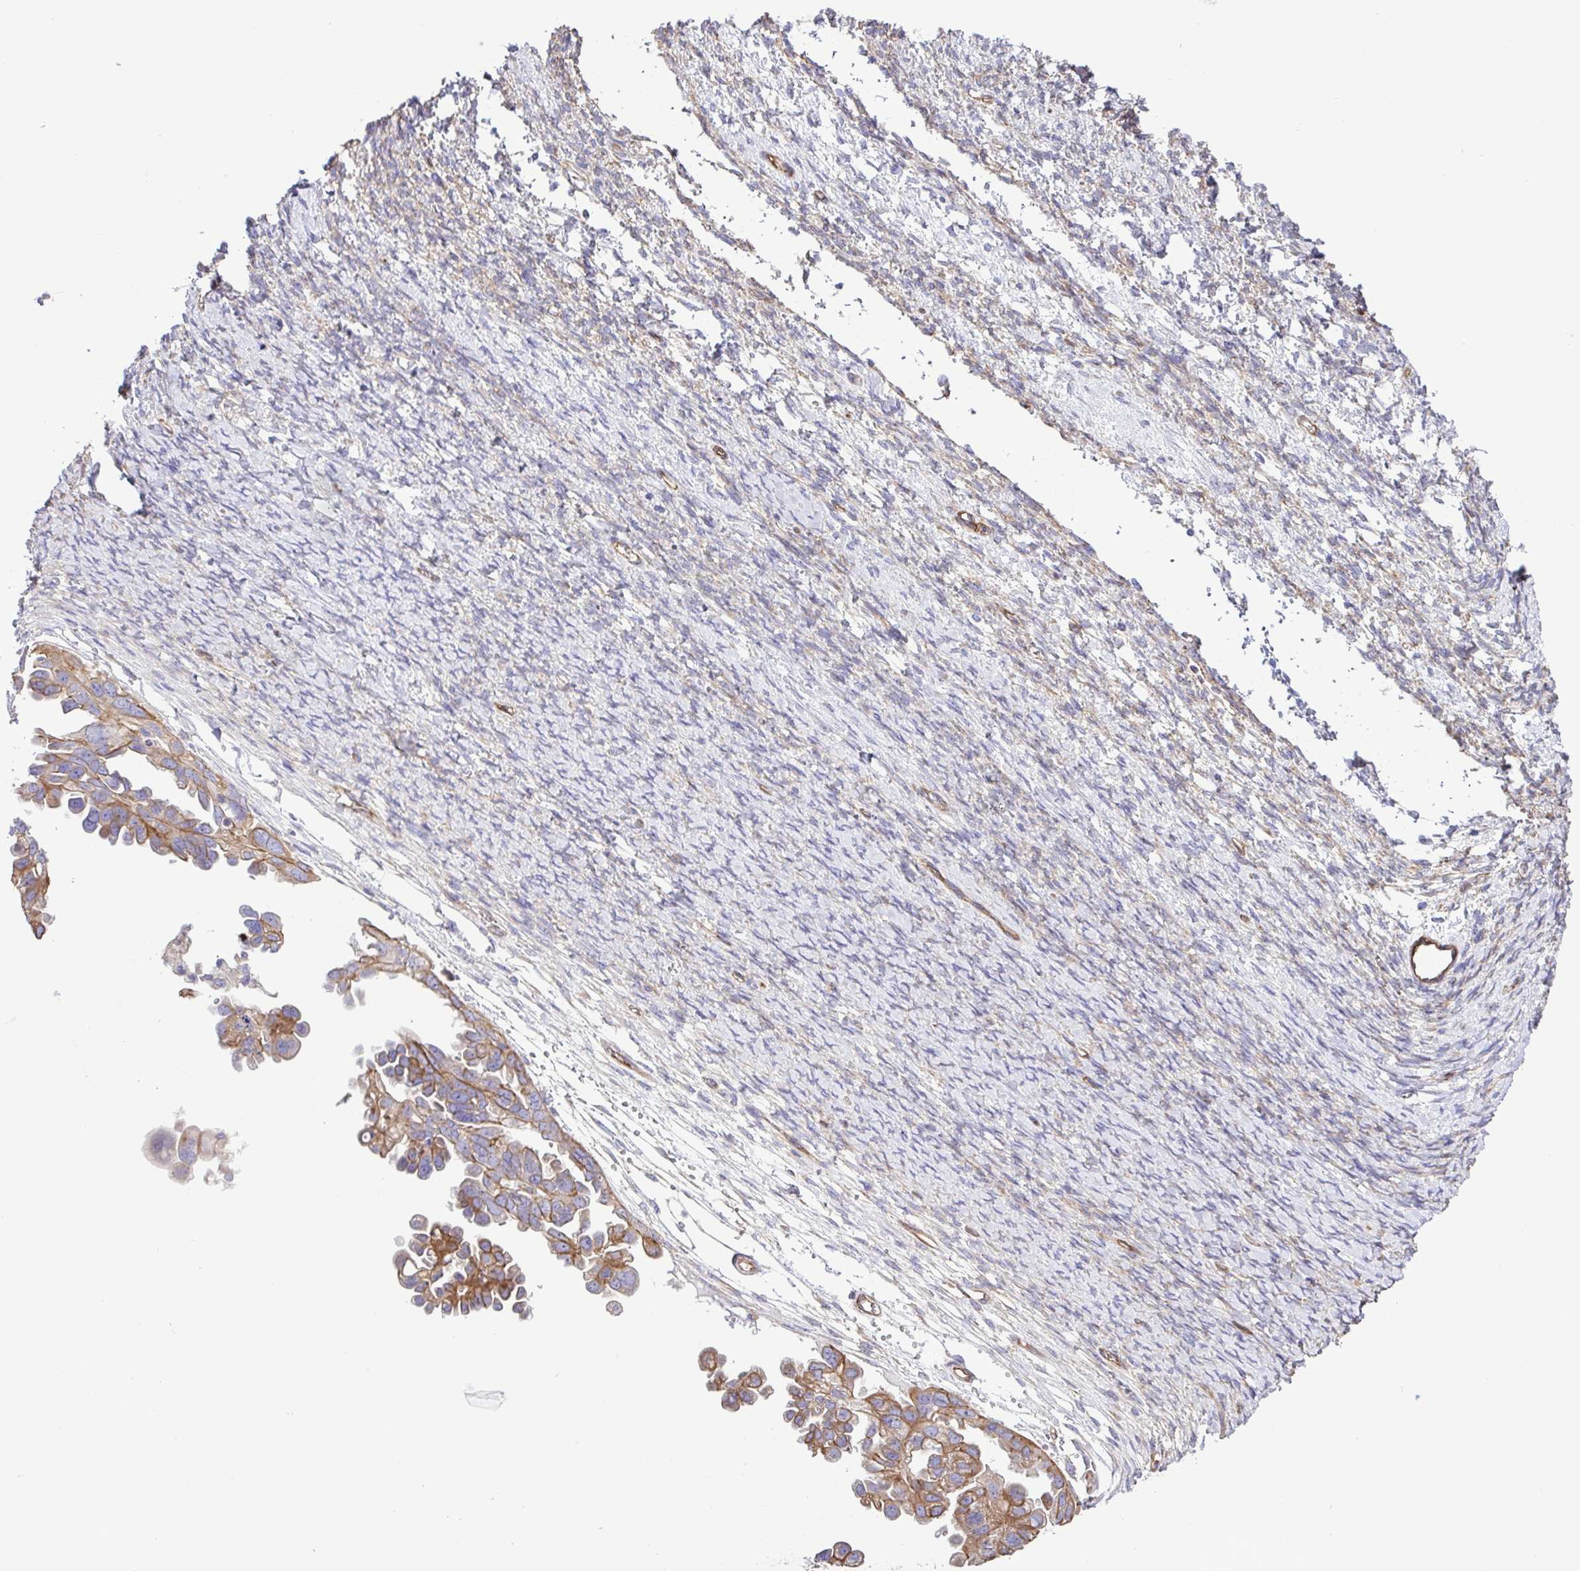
{"staining": {"intensity": "weak", "quantity": "25%-75%", "location": "cytoplasmic/membranous"}, "tissue": "ovarian cancer", "cell_type": "Tumor cells", "image_type": "cancer", "snomed": [{"axis": "morphology", "description": "Cystadenocarcinoma, serous, NOS"}, {"axis": "topography", "description": "Ovary"}], "caption": "Immunohistochemical staining of ovarian cancer (serous cystadenocarcinoma) displays low levels of weak cytoplasmic/membranous protein staining in approximately 25%-75% of tumor cells.", "gene": "FLT1", "patient": {"sex": "female", "age": 53}}